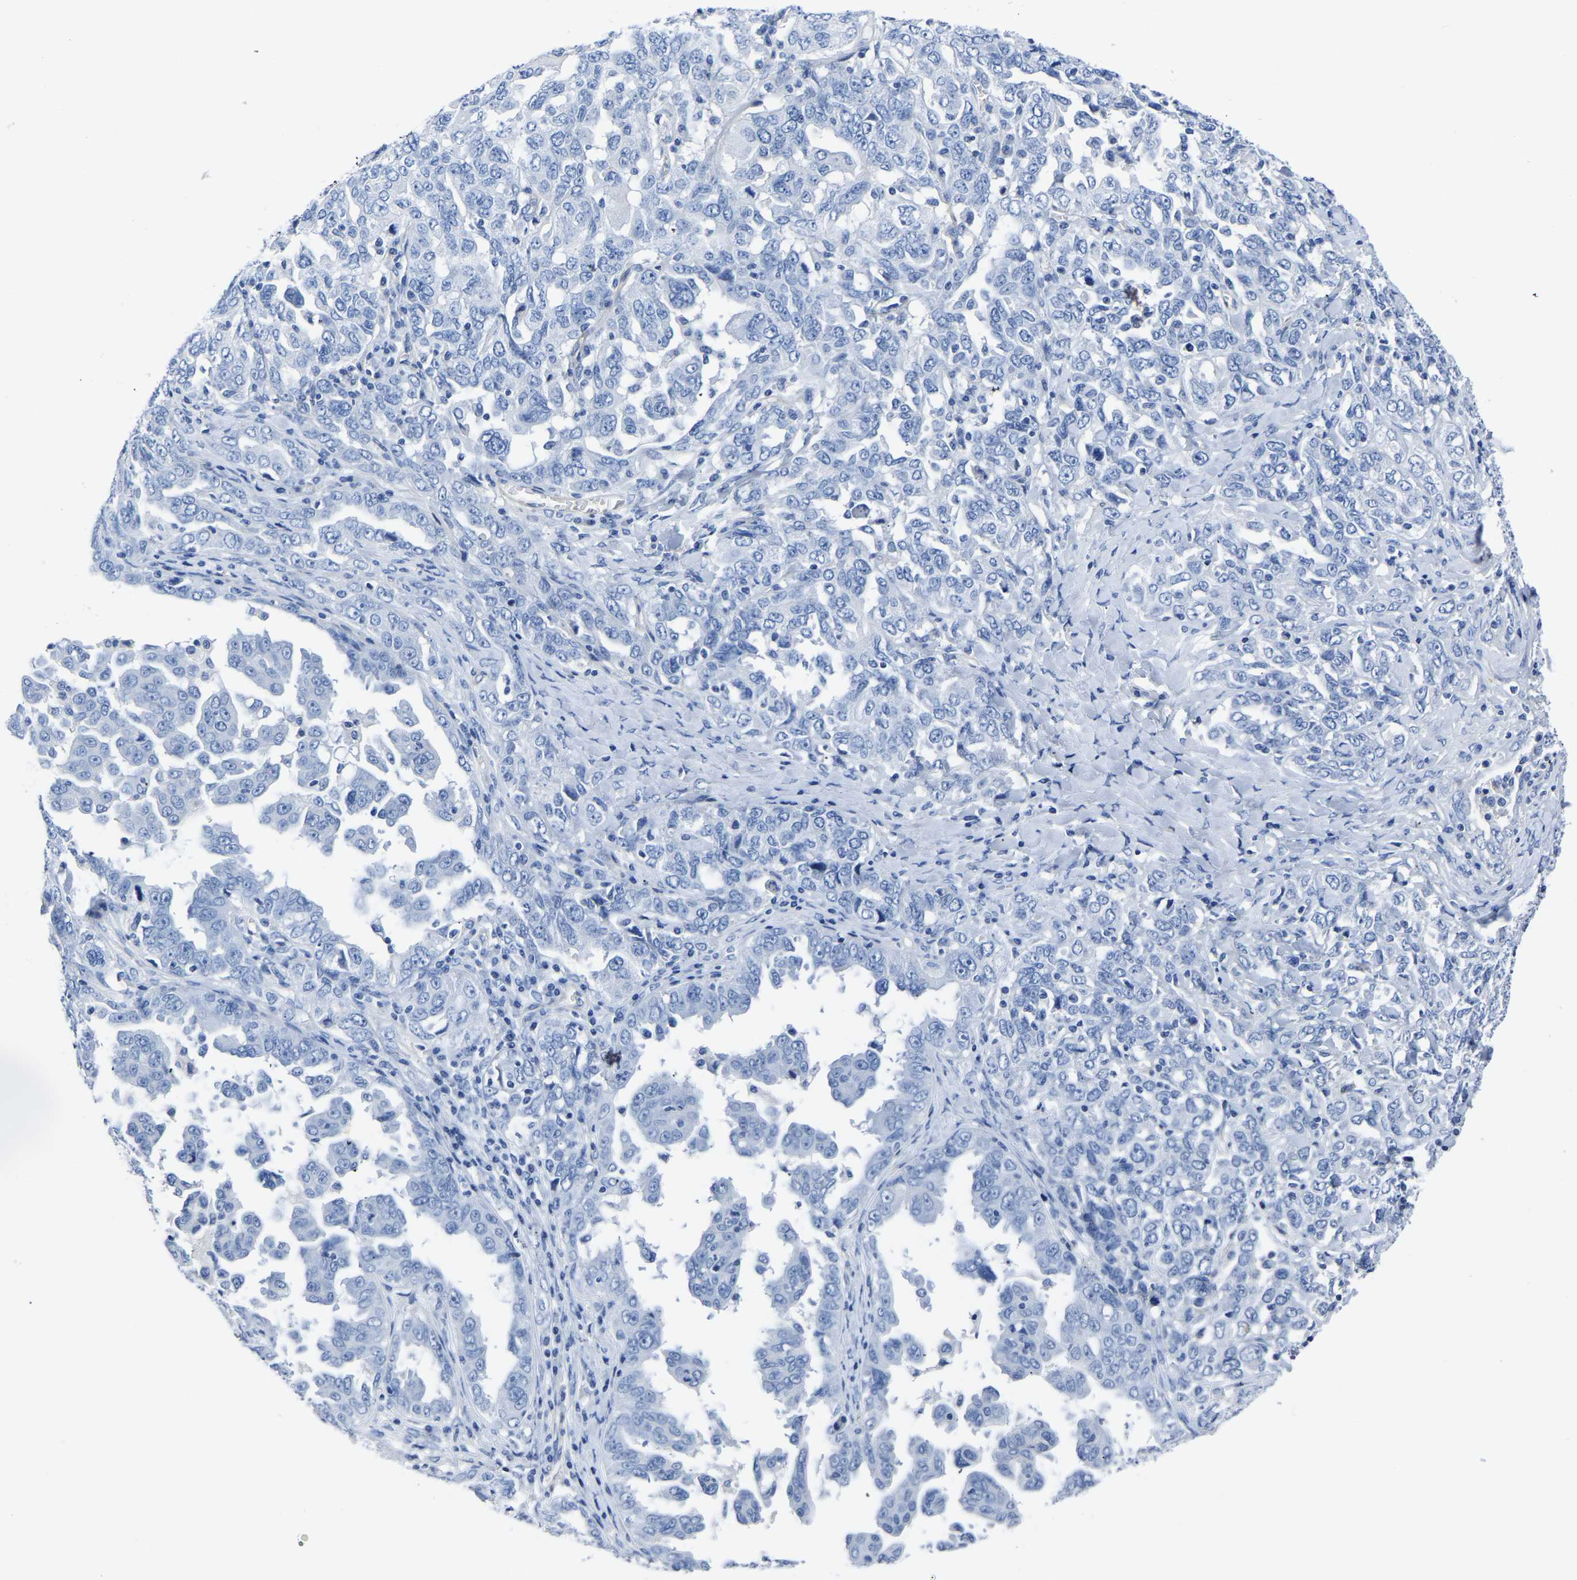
{"staining": {"intensity": "negative", "quantity": "none", "location": "none"}, "tissue": "ovarian cancer", "cell_type": "Tumor cells", "image_type": "cancer", "snomed": [{"axis": "morphology", "description": "Carcinoma, endometroid"}, {"axis": "topography", "description": "Ovary"}], "caption": "There is no significant staining in tumor cells of ovarian endometroid carcinoma.", "gene": "SLC45A3", "patient": {"sex": "female", "age": 62}}